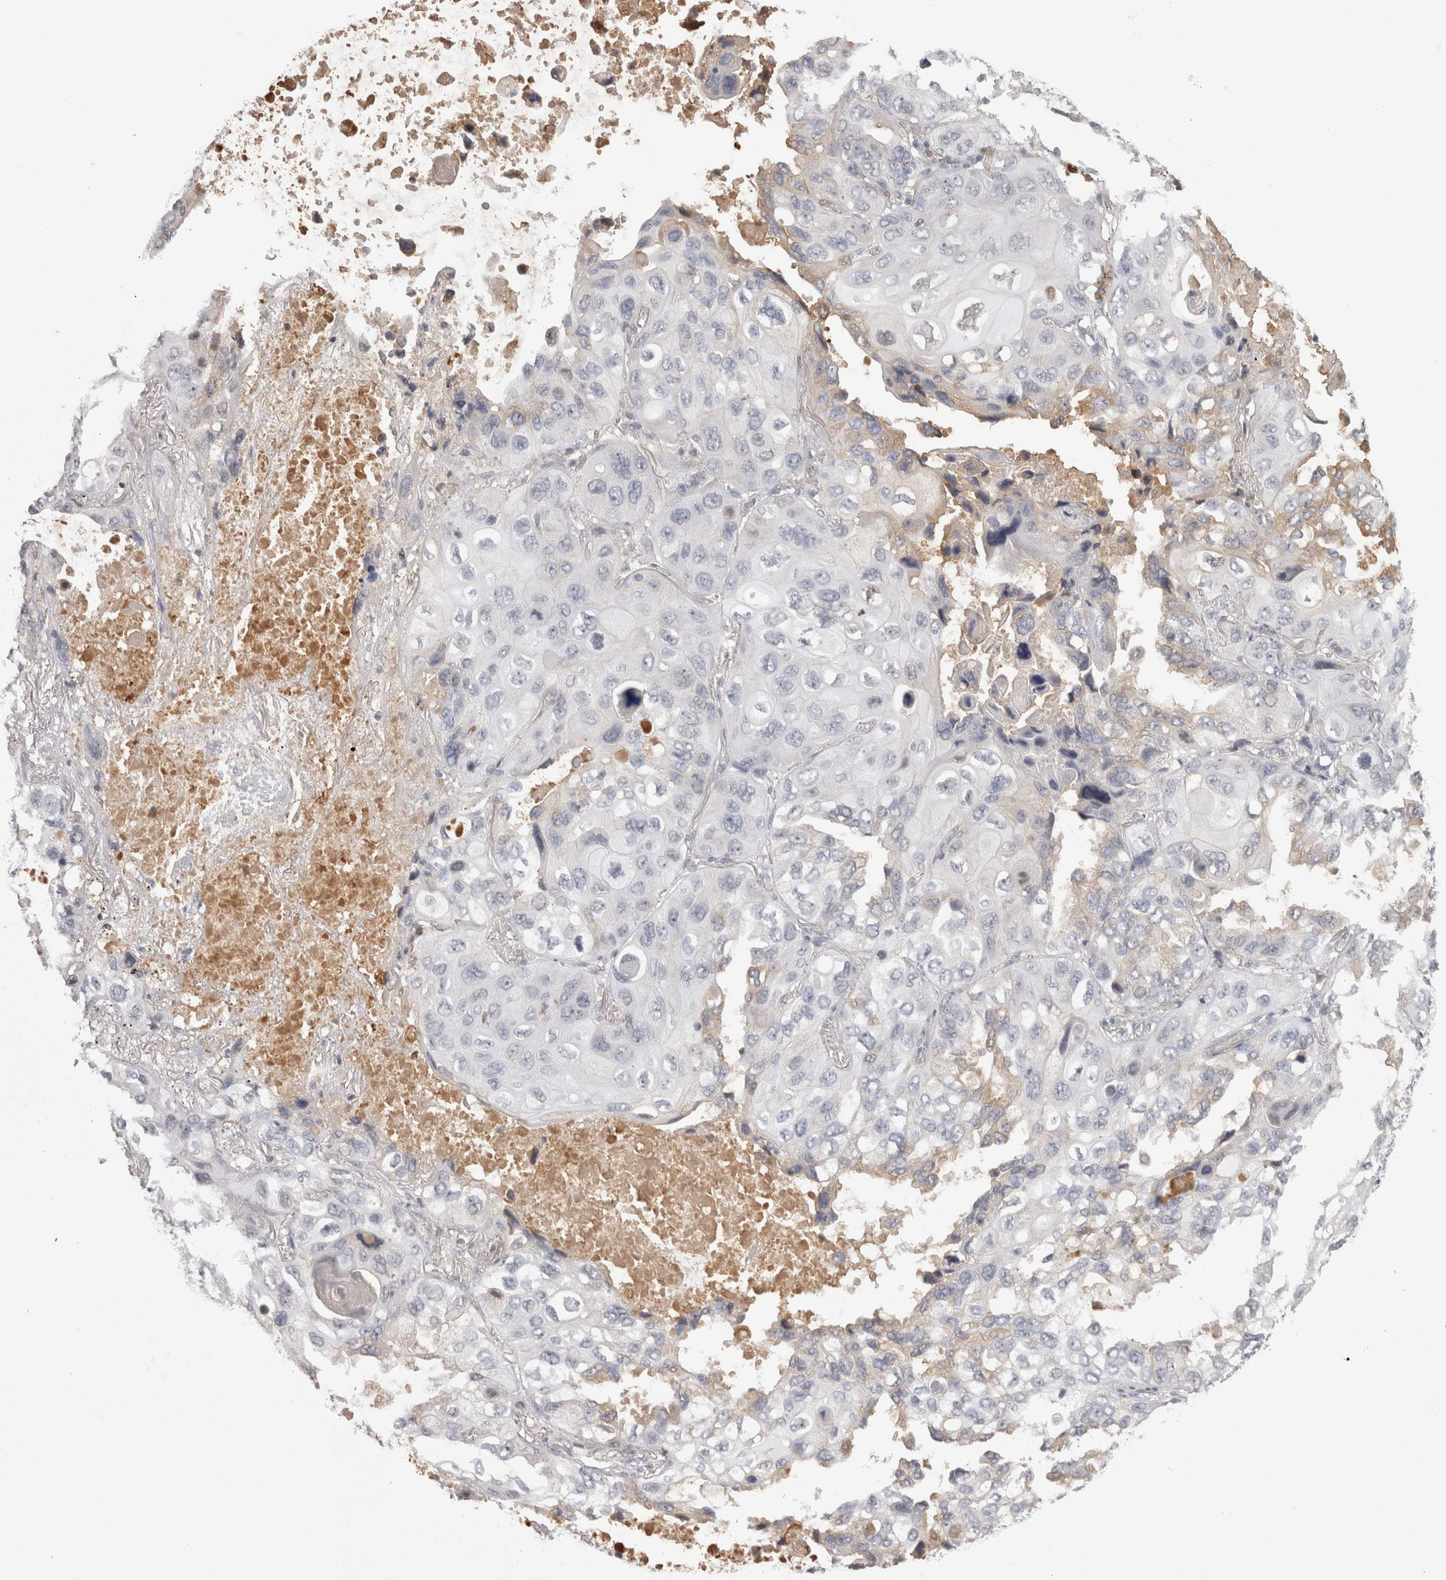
{"staining": {"intensity": "negative", "quantity": "none", "location": "none"}, "tissue": "lung cancer", "cell_type": "Tumor cells", "image_type": "cancer", "snomed": [{"axis": "morphology", "description": "Squamous cell carcinoma, NOS"}, {"axis": "topography", "description": "Lung"}], "caption": "The IHC image has no significant expression in tumor cells of lung cancer tissue.", "gene": "SAA4", "patient": {"sex": "female", "age": 73}}